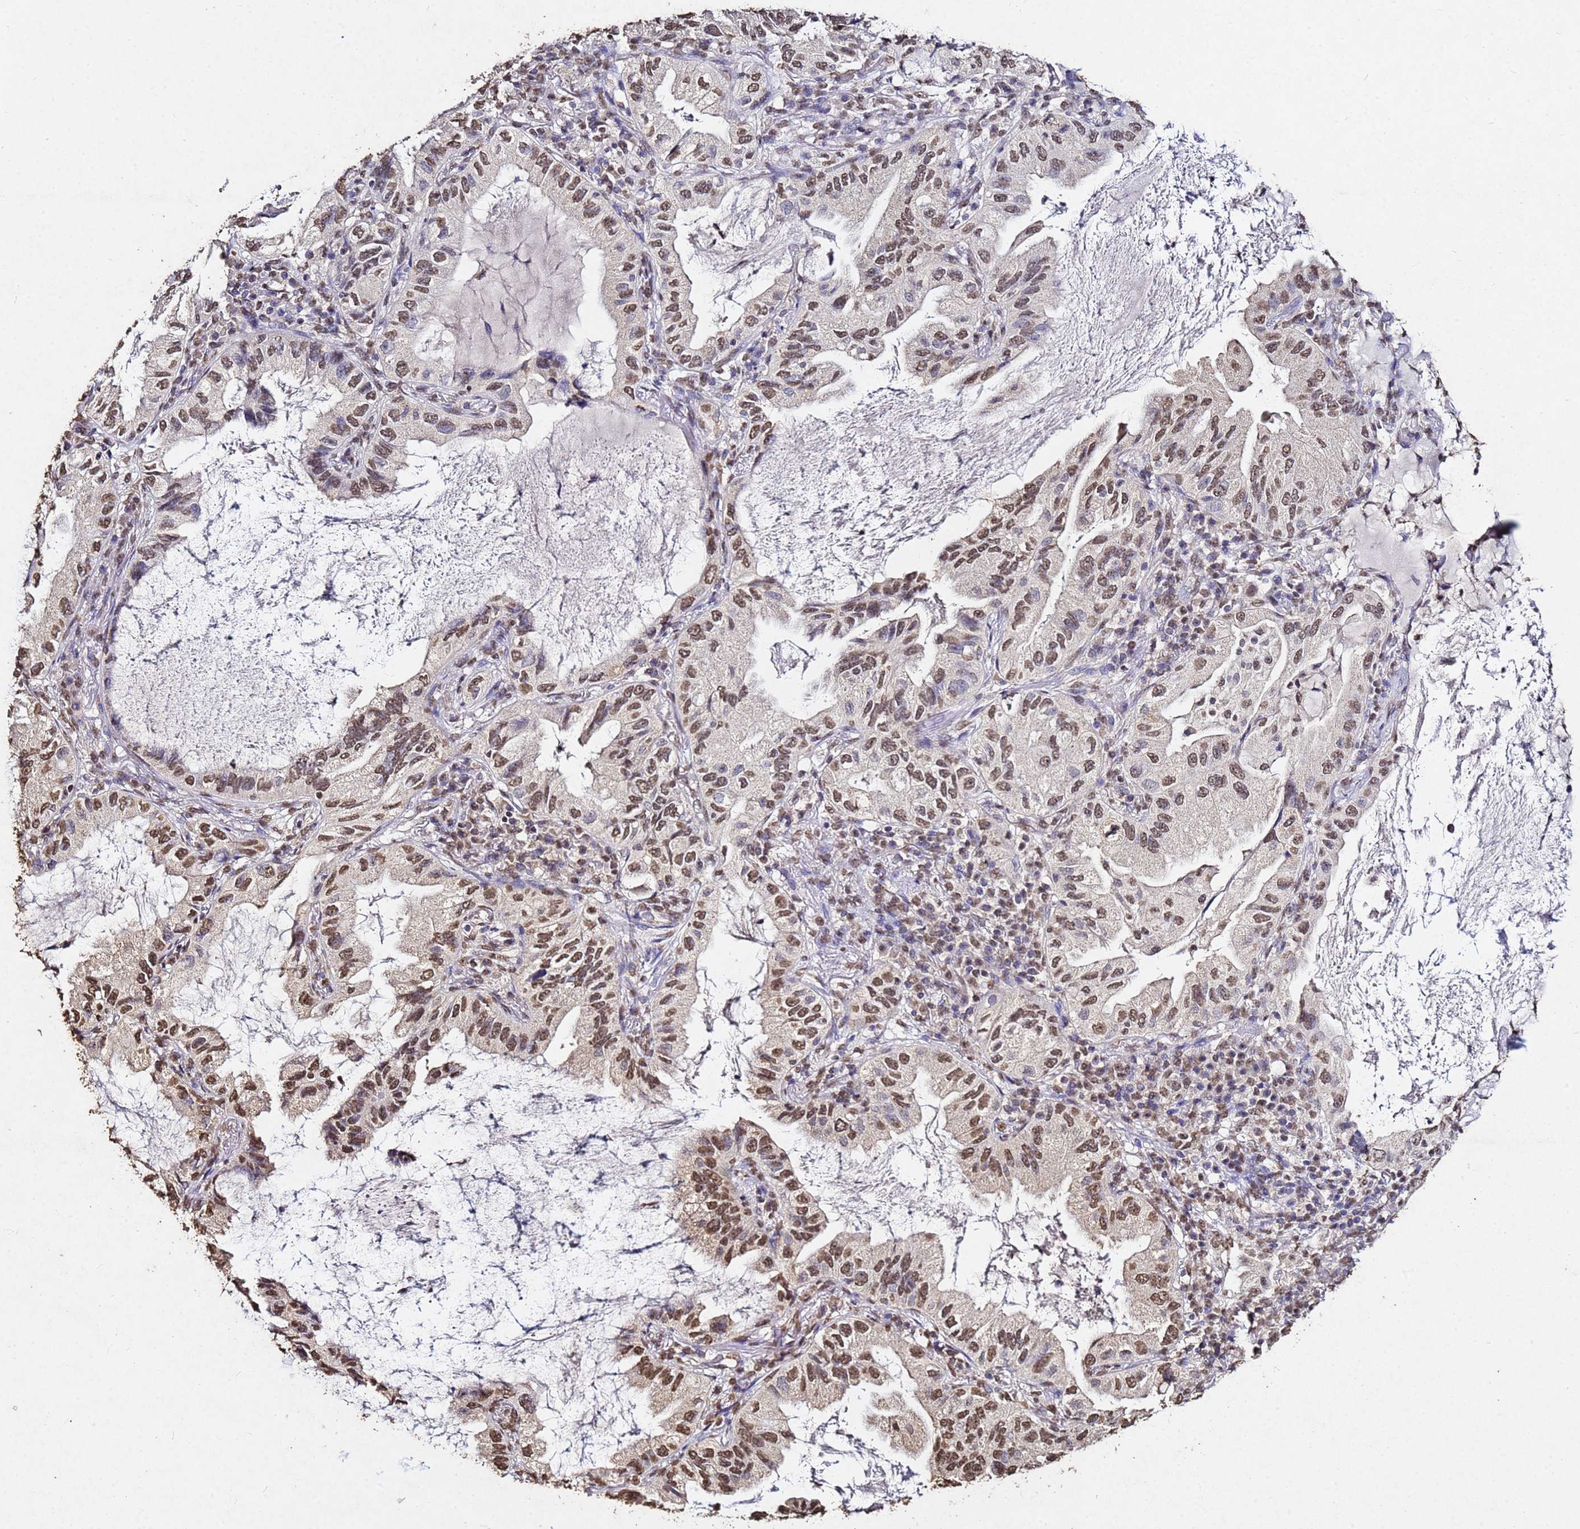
{"staining": {"intensity": "moderate", "quantity": ">75%", "location": "nuclear"}, "tissue": "lung cancer", "cell_type": "Tumor cells", "image_type": "cancer", "snomed": [{"axis": "morphology", "description": "Adenocarcinoma, NOS"}, {"axis": "topography", "description": "Lung"}], "caption": "Tumor cells demonstrate medium levels of moderate nuclear staining in about >75% of cells in lung cancer.", "gene": "MYOCD", "patient": {"sex": "female", "age": 69}}